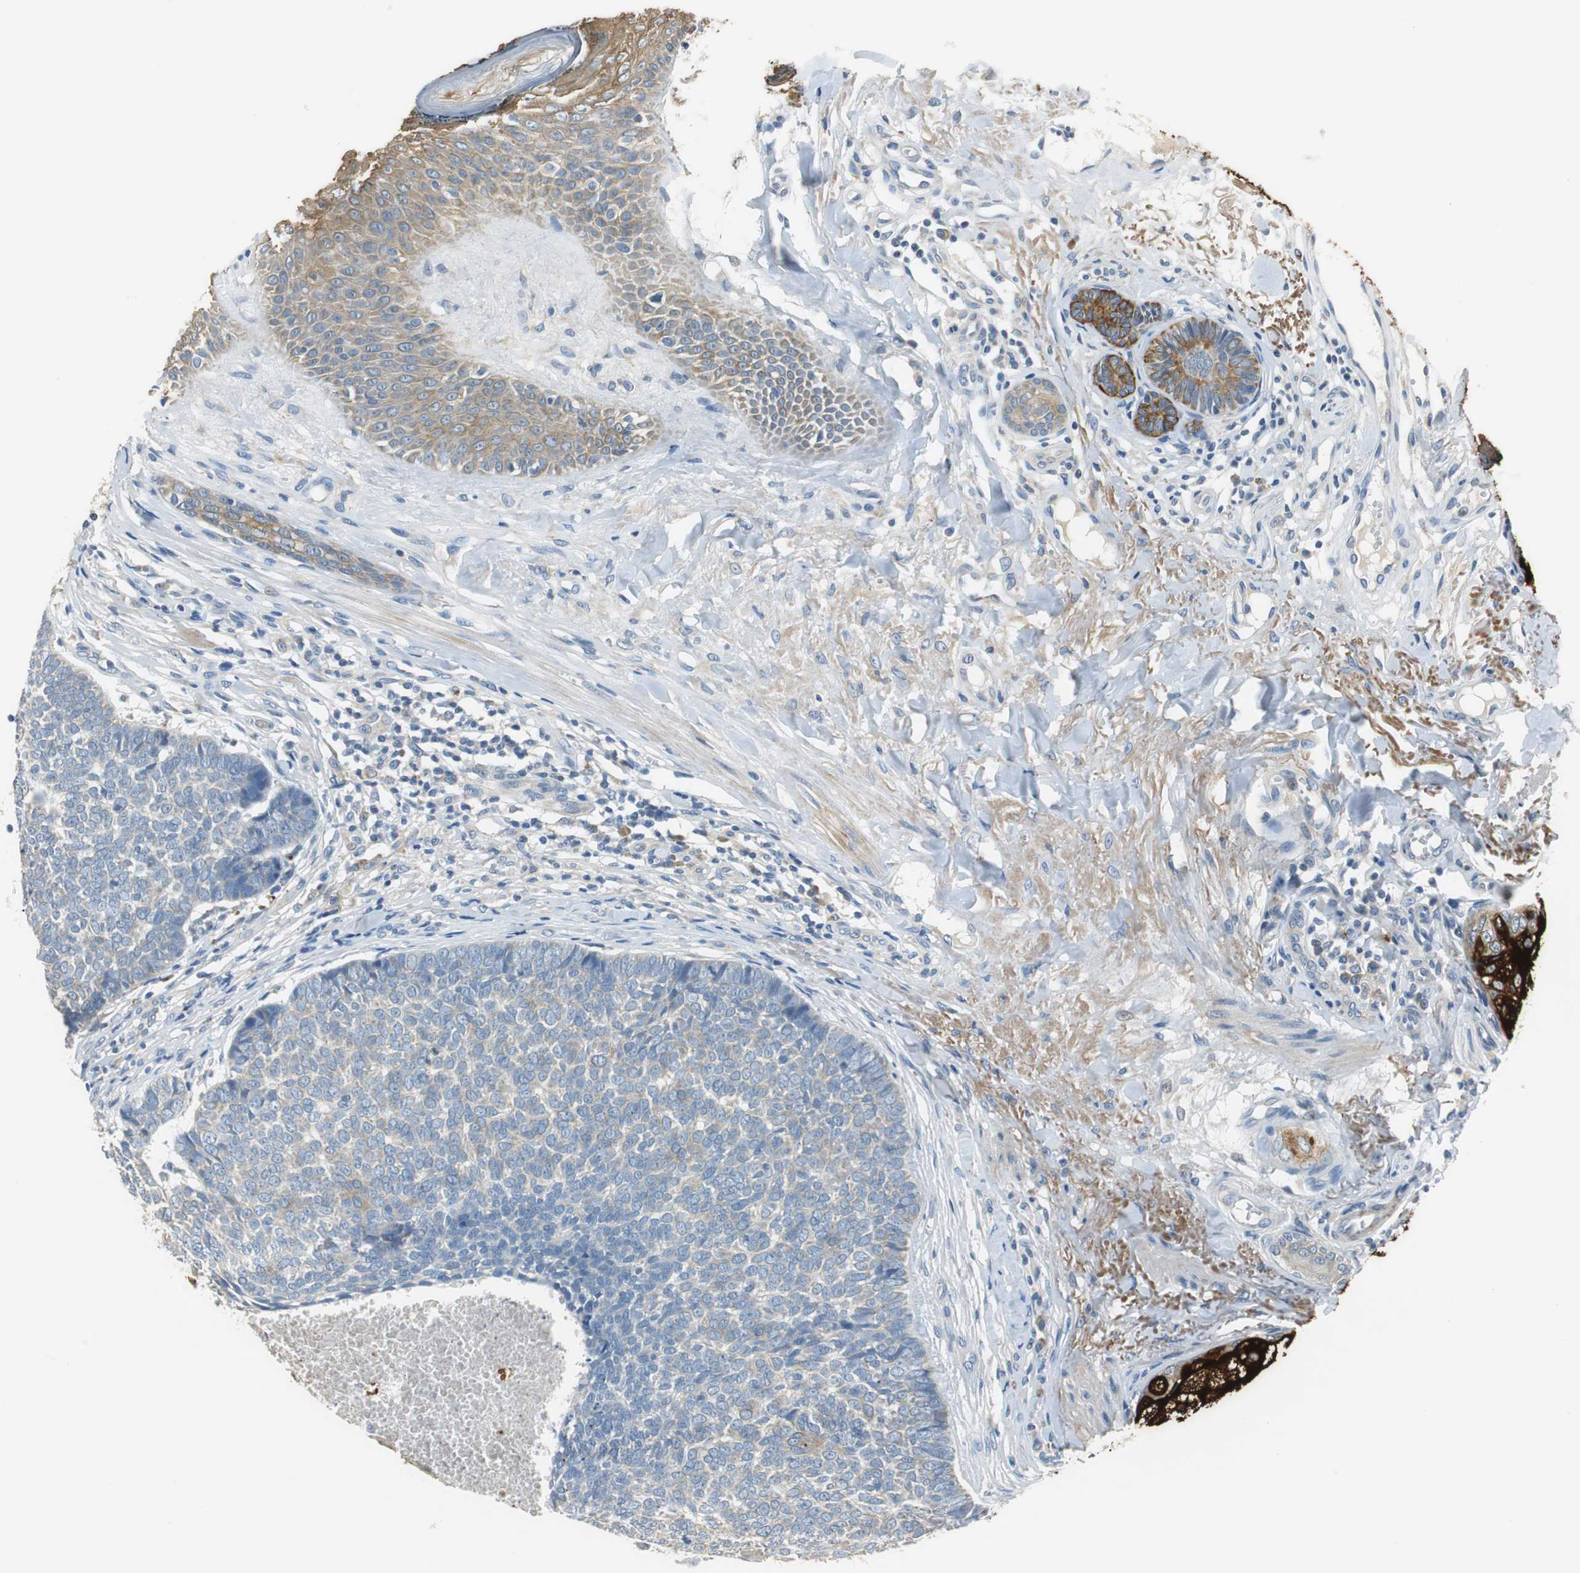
{"staining": {"intensity": "weak", "quantity": "<25%", "location": "cytoplasmic/membranous"}, "tissue": "skin cancer", "cell_type": "Tumor cells", "image_type": "cancer", "snomed": [{"axis": "morphology", "description": "Basal cell carcinoma"}, {"axis": "topography", "description": "Skin"}], "caption": "IHC image of neoplastic tissue: human skin cancer stained with DAB shows no significant protein expression in tumor cells. Brightfield microscopy of IHC stained with DAB (brown) and hematoxylin (blue), captured at high magnification.", "gene": "FADS2", "patient": {"sex": "male", "age": 84}}